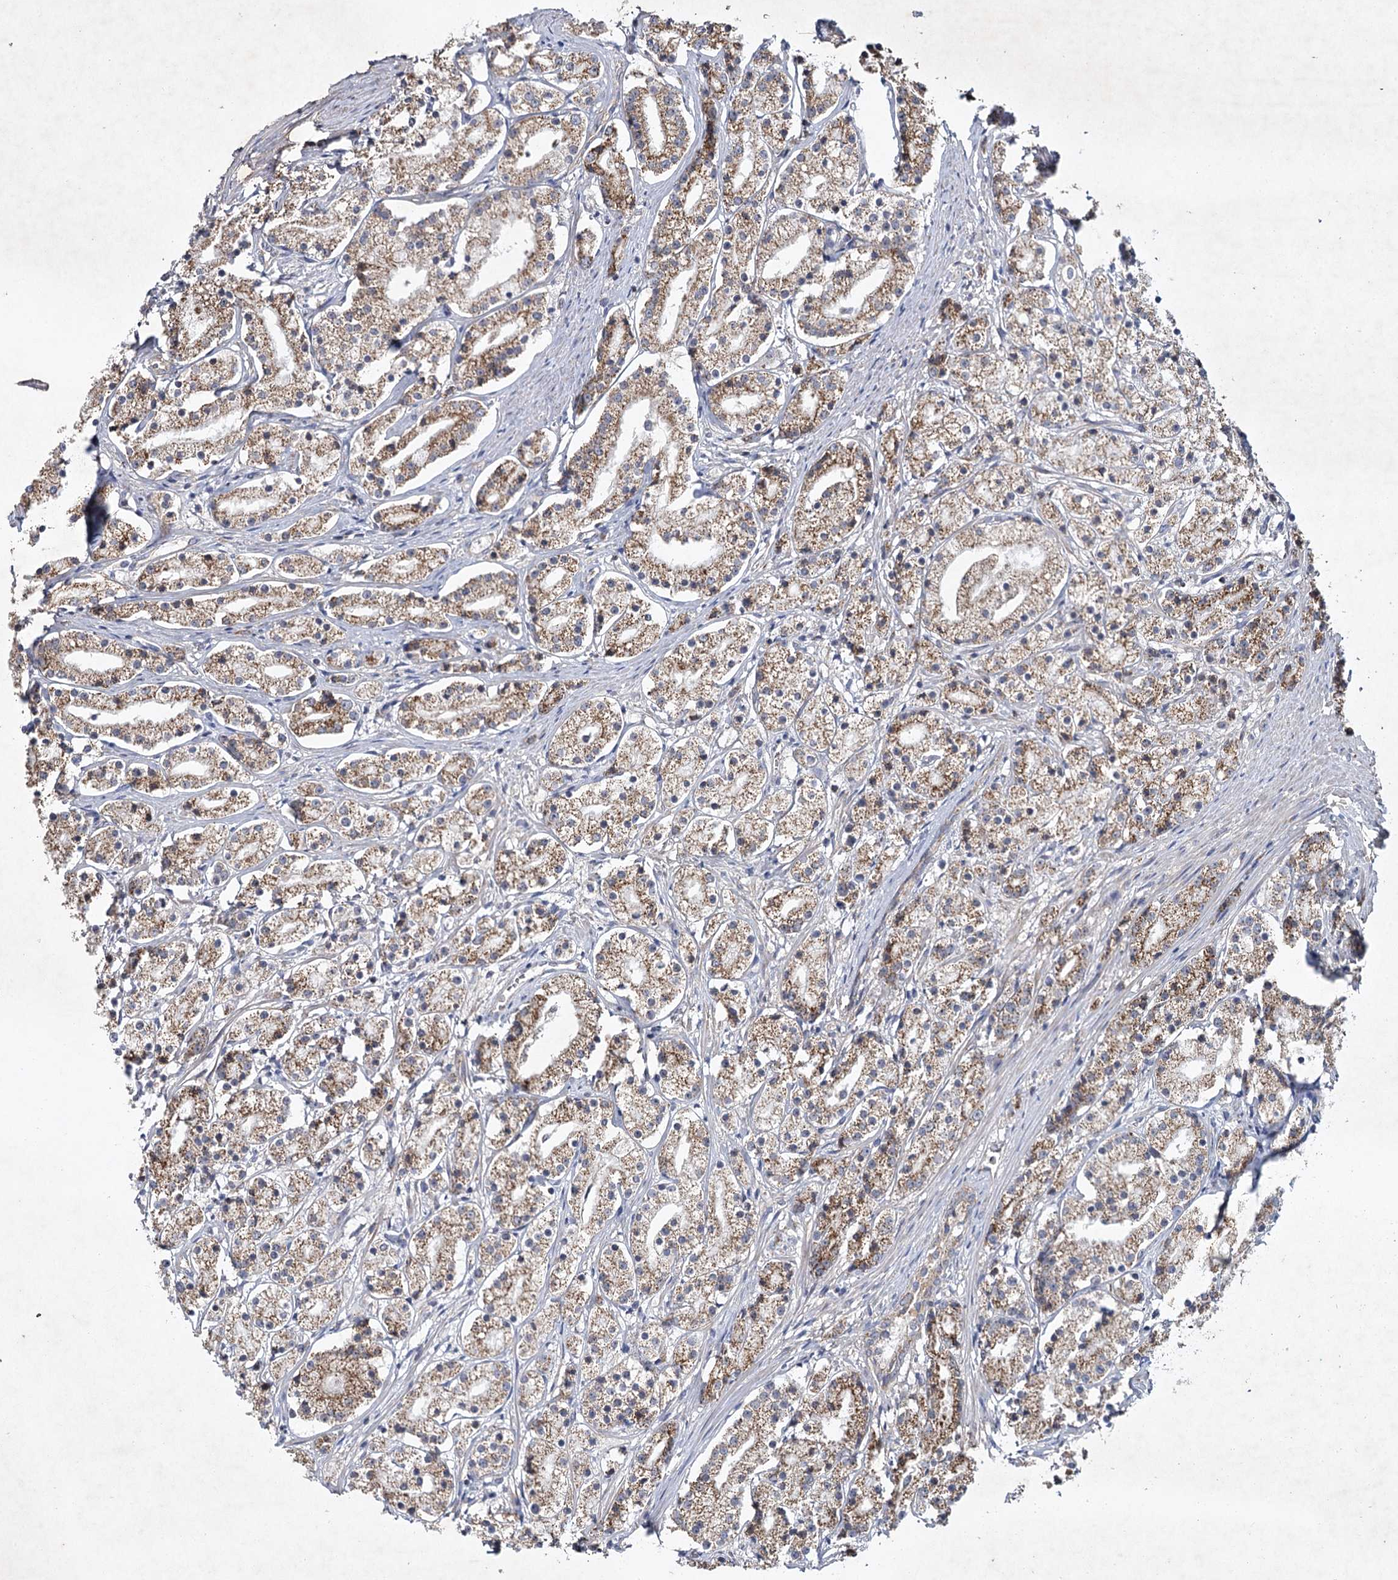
{"staining": {"intensity": "moderate", "quantity": ">75%", "location": "cytoplasmic/membranous"}, "tissue": "prostate cancer", "cell_type": "Tumor cells", "image_type": "cancer", "snomed": [{"axis": "morphology", "description": "Adenocarcinoma, High grade"}, {"axis": "topography", "description": "Prostate"}], "caption": "Immunohistochemical staining of prostate adenocarcinoma (high-grade) exhibits medium levels of moderate cytoplasmic/membranous expression in approximately >75% of tumor cells.", "gene": "MRPL44", "patient": {"sex": "male", "age": 69}}